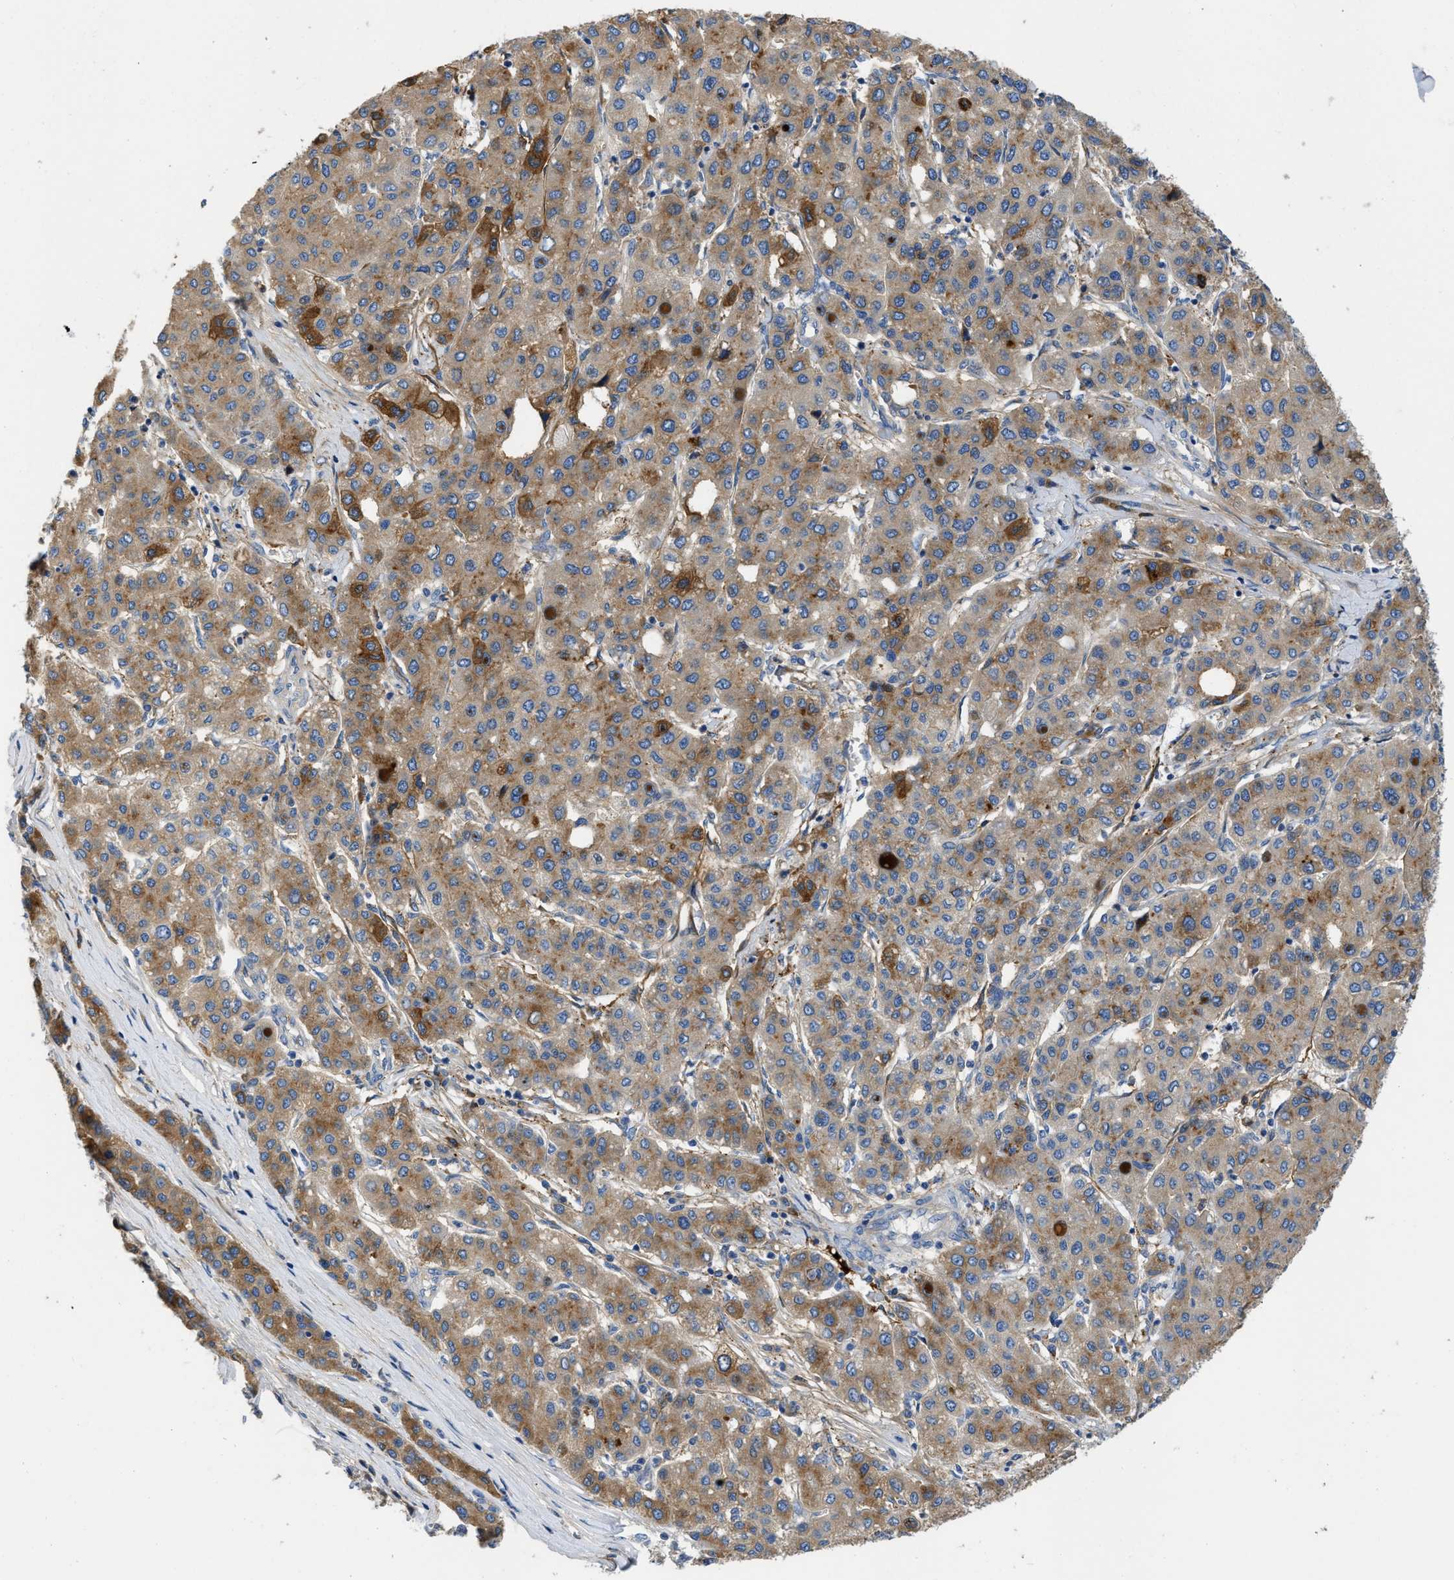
{"staining": {"intensity": "moderate", "quantity": ">75%", "location": "cytoplasmic/membranous"}, "tissue": "liver cancer", "cell_type": "Tumor cells", "image_type": "cancer", "snomed": [{"axis": "morphology", "description": "Carcinoma, Hepatocellular, NOS"}, {"axis": "topography", "description": "Liver"}], "caption": "DAB immunohistochemical staining of liver hepatocellular carcinoma shows moderate cytoplasmic/membranous protein staining in approximately >75% of tumor cells. Using DAB (3,3'-diaminobenzidine) (brown) and hematoxylin (blue) stains, captured at high magnification using brightfield microscopy.", "gene": "C1S", "patient": {"sex": "male", "age": 65}}